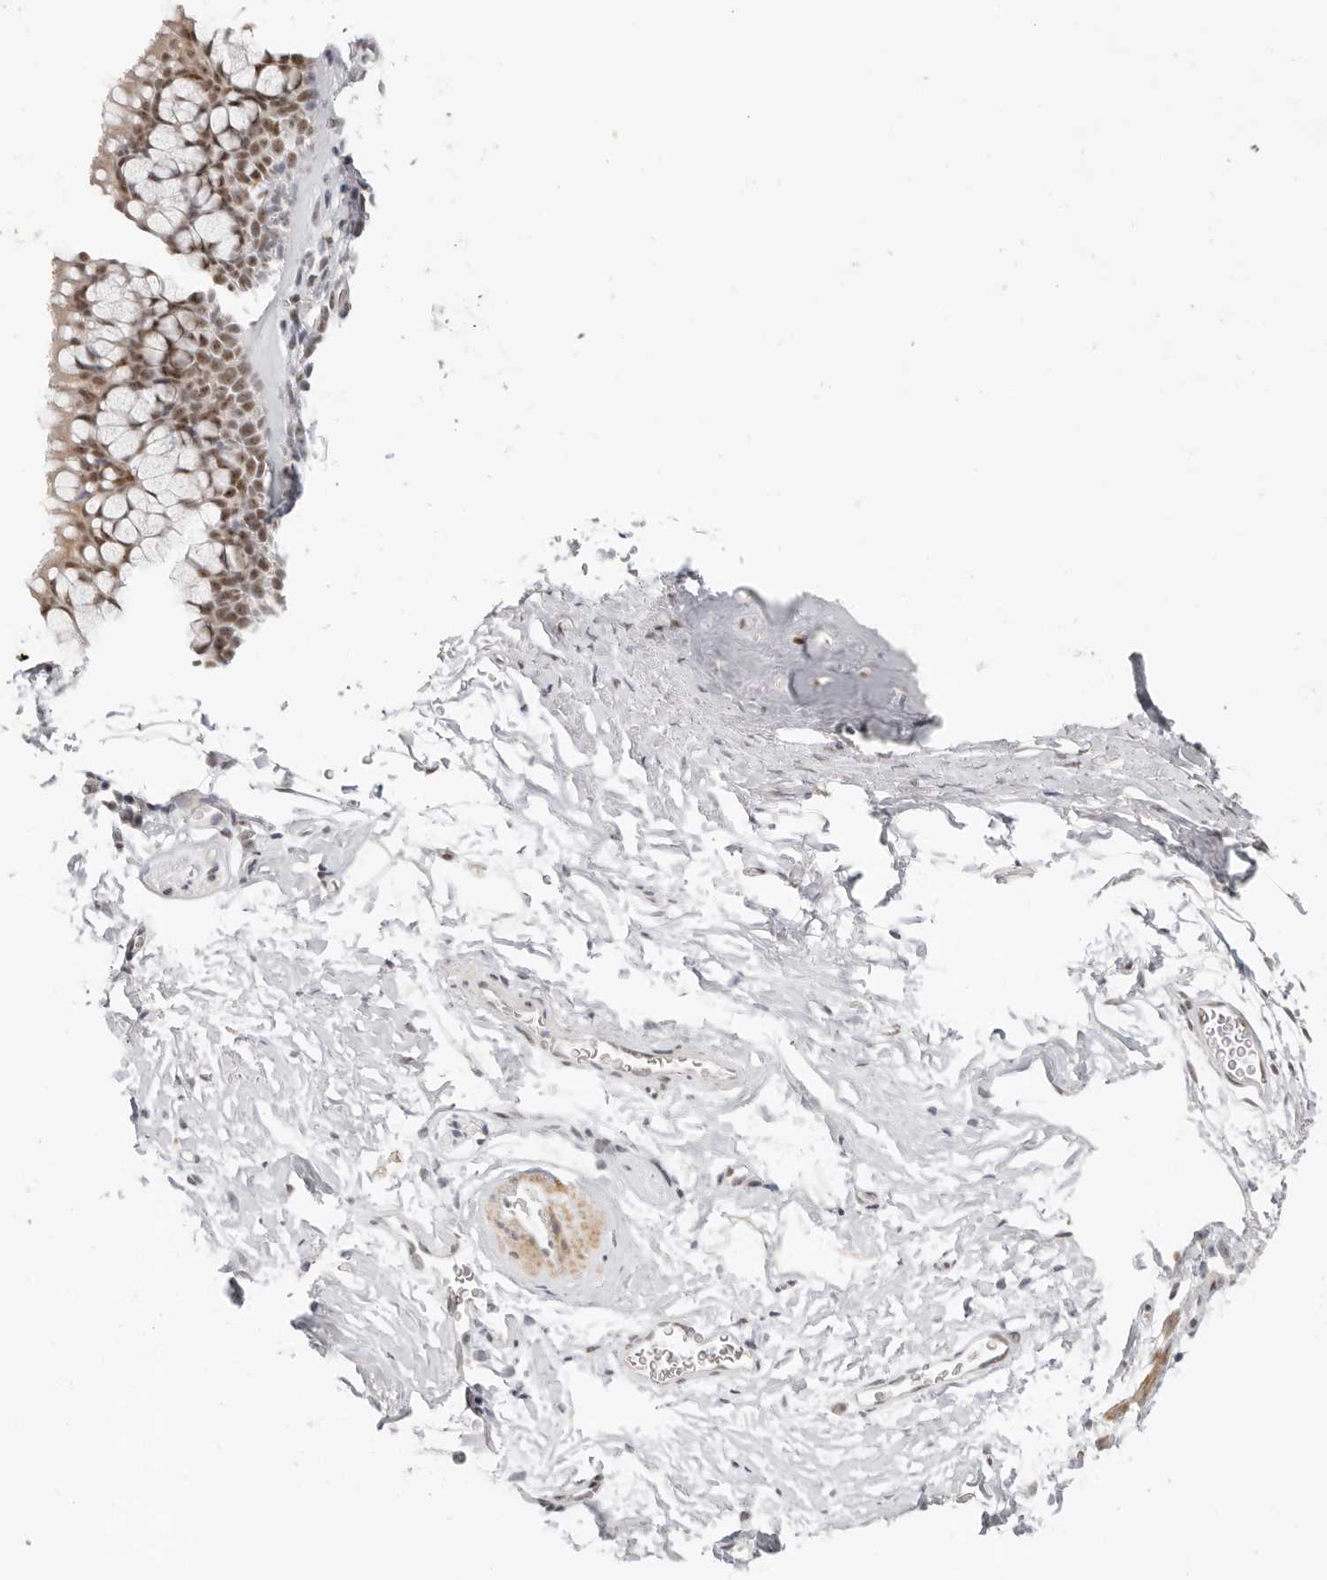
{"staining": {"intensity": "moderate", "quantity": ">75%", "location": "nuclear"}, "tissue": "bronchus", "cell_type": "Respiratory epithelial cells", "image_type": "normal", "snomed": [{"axis": "morphology", "description": "Normal tissue, NOS"}, {"axis": "topography", "description": "Cartilage tissue"}, {"axis": "topography", "description": "Bronchus"}], "caption": "Bronchus stained with immunohistochemistry (IHC) demonstrates moderate nuclear expression in approximately >75% of respiratory epithelial cells.", "gene": "LARP7", "patient": {"sex": "female", "age": 53}}